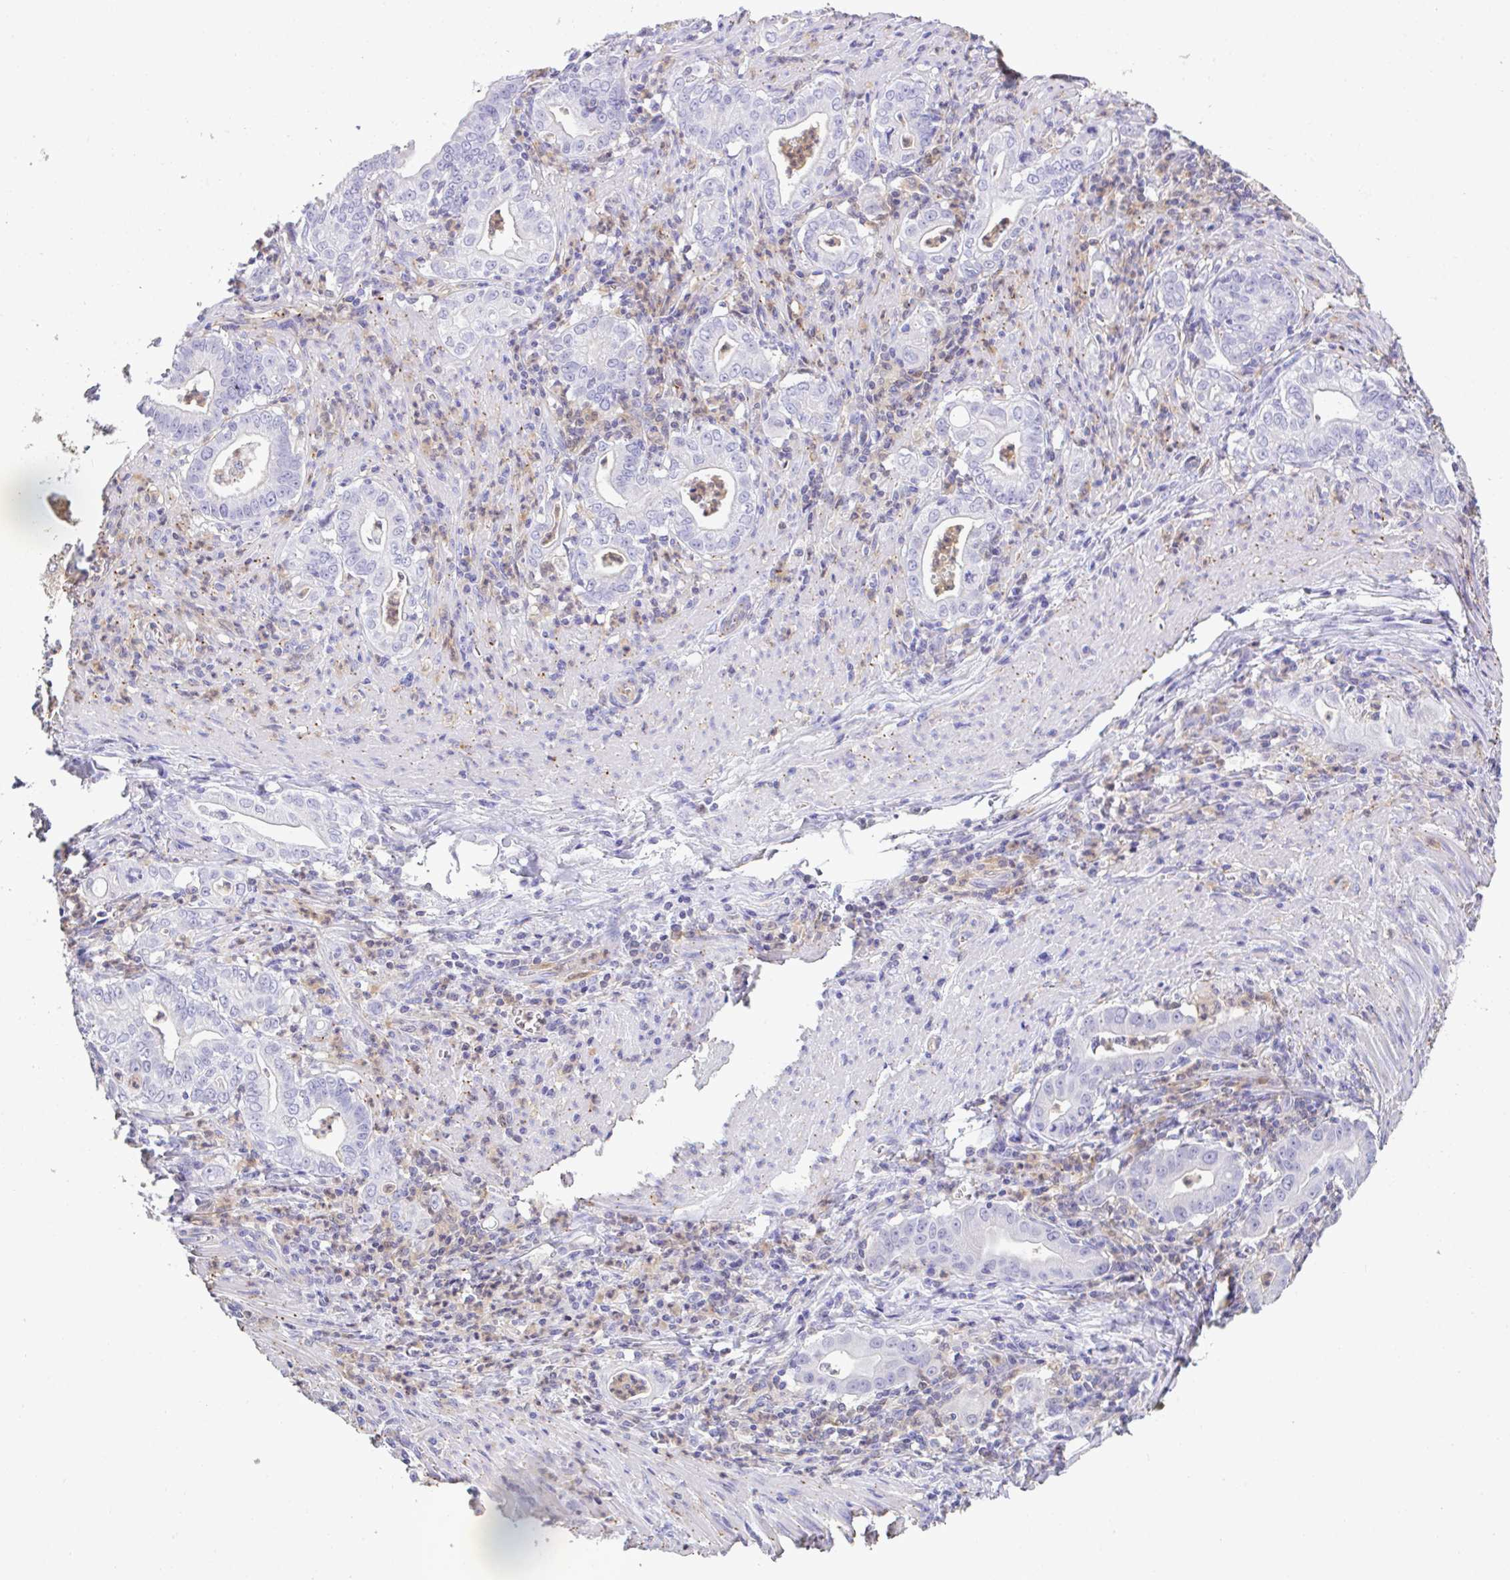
{"staining": {"intensity": "negative", "quantity": "none", "location": "none"}, "tissue": "stomach cancer", "cell_type": "Tumor cells", "image_type": "cancer", "snomed": [{"axis": "morphology", "description": "Adenocarcinoma, NOS"}, {"axis": "topography", "description": "Stomach, upper"}], "caption": "Immunohistochemical staining of human adenocarcinoma (stomach) shows no significant positivity in tumor cells.", "gene": "TNFAIP8", "patient": {"sex": "female", "age": 79}}